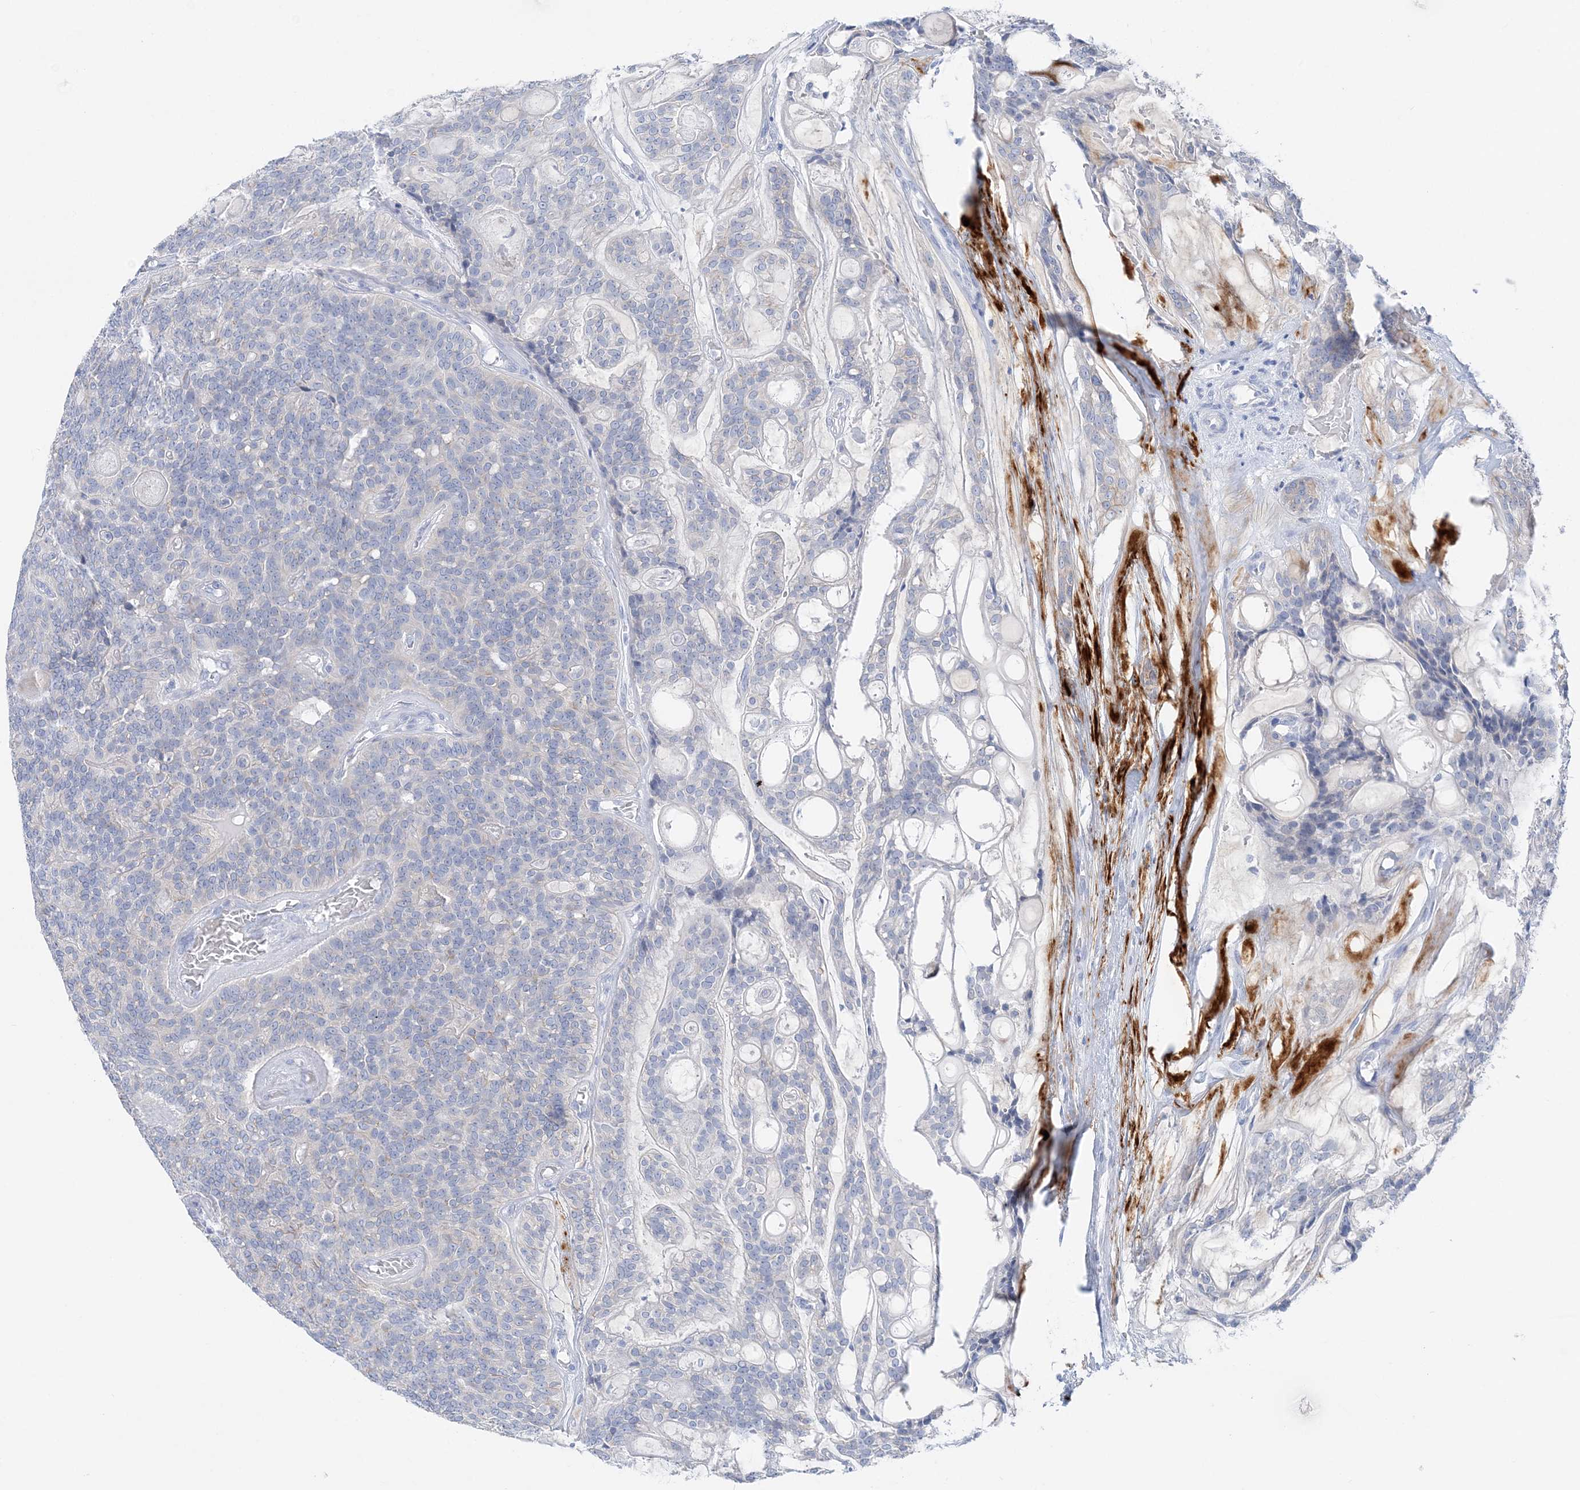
{"staining": {"intensity": "negative", "quantity": "none", "location": "none"}, "tissue": "head and neck cancer", "cell_type": "Tumor cells", "image_type": "cancer", "snomed": [{"axis": "morphology", "description": "Adenocarcinoma, NOS"}, {"axis": "topography", "description": "Head-Neck"}], "caption": "IHC micrograph of neoplastic tissue: head and neck cancer (adenocarcinoma) stained with DAB displays no significant protein expression in tumor cells. (DAB (3,3'-diaminobenzidine) immunohistochemistry (IHC), high magnification).", "gene": "SLC5A6", "patient": {"sex": "male", "age": 66}}